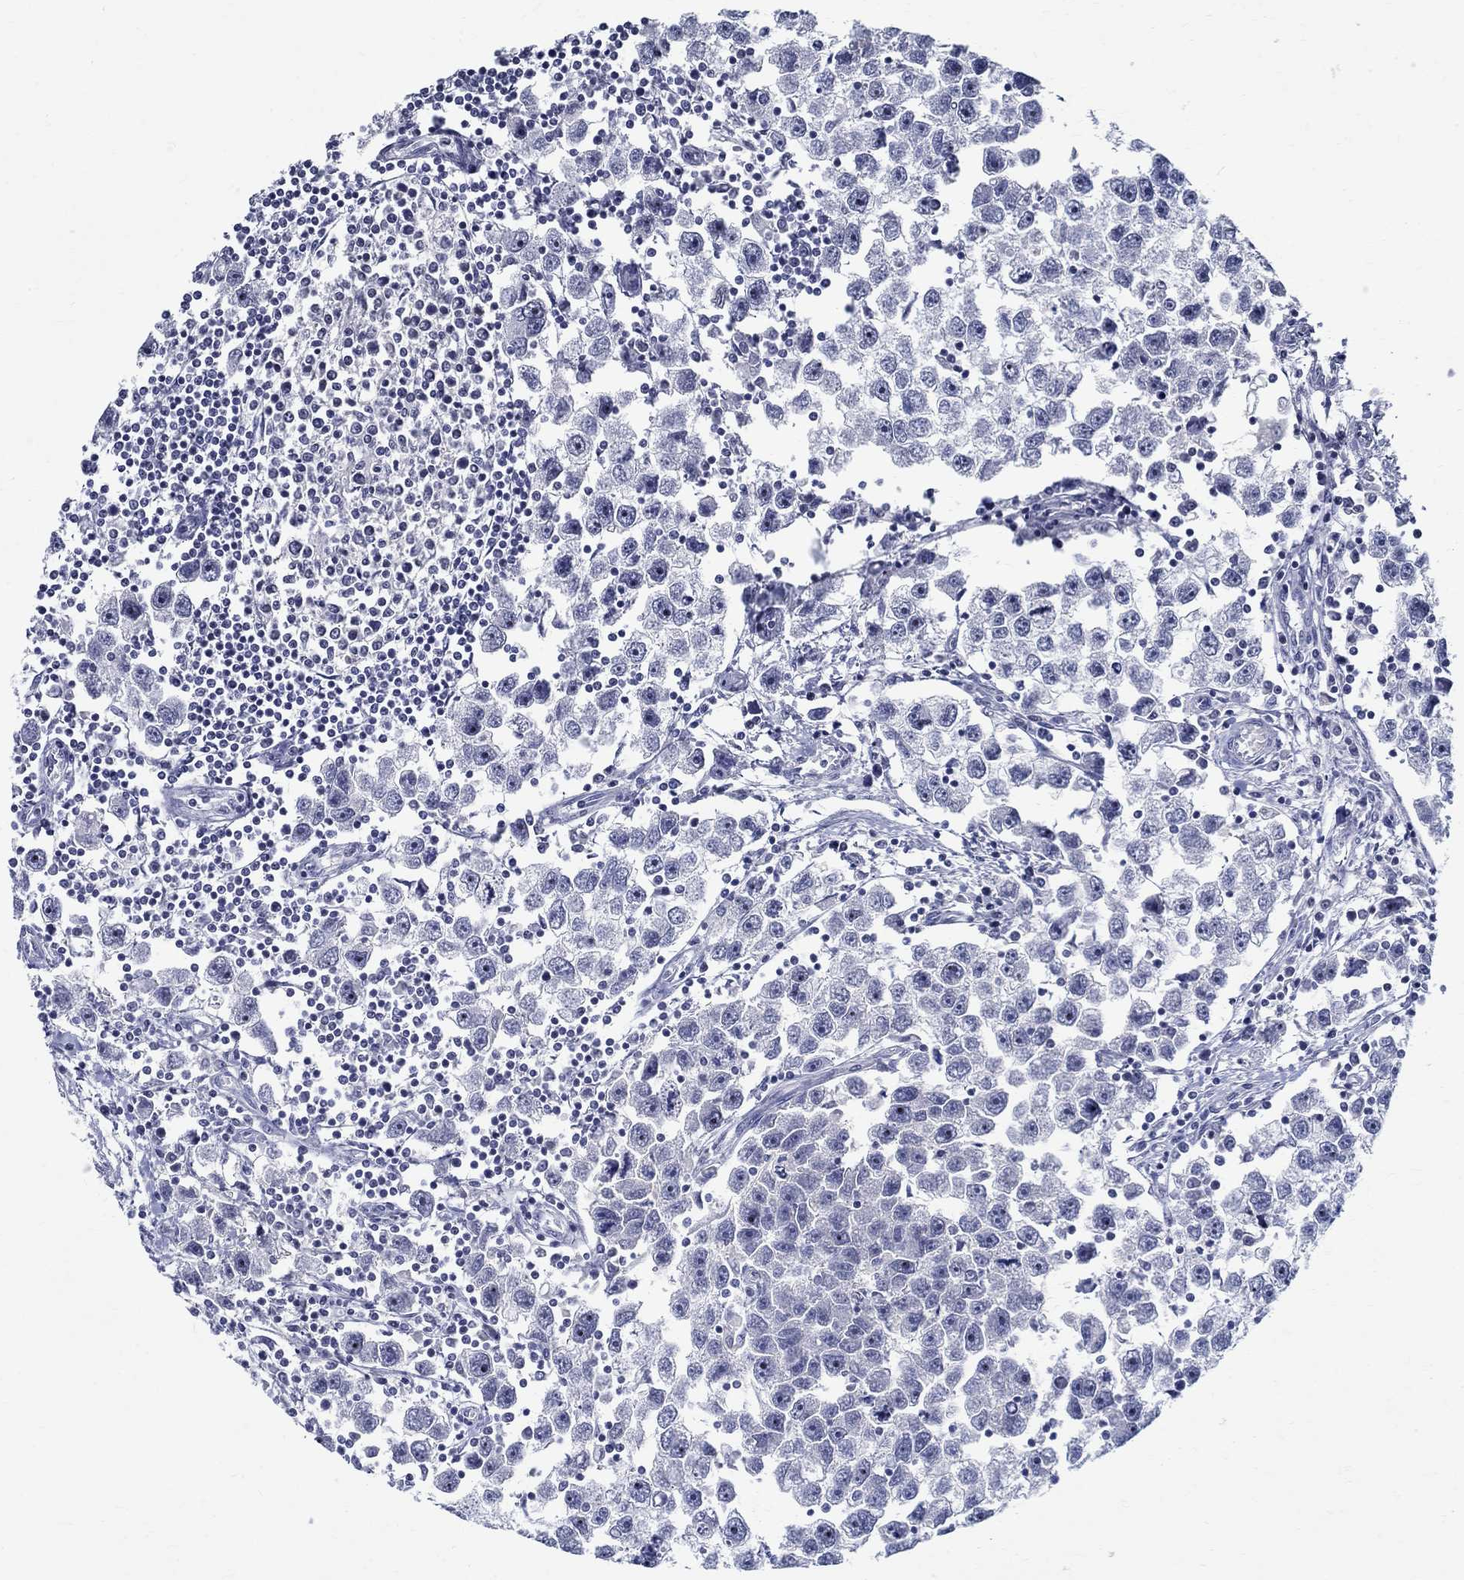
{"staining": {"intensity": "negative", "quantity": "none", "location": "none"}, "tissue": "testis cancer", "cell_type": "Tumor cells", "image_type": "cancer", "snomed": [{"axis": "morphology", "description": "Seminoma, NOS"}, {"axis": "topography", "description": "Testis"}], "caption": "High magnification brightfield microscopy of testis cancer stained with DAB (3,3'-diaminobenzidine) (brown) and counterstained with hematoxylin (blue): tumor cells show no significant positivity. (Stains: DAB (3,3'-diaminobenzidine) immunohistochemistry with hematoxylin counter stain, Microscopy: brightfield microscopy at high magnification).", "gene": "CETN1", "patient": {"sex": "male", "age": 30}}